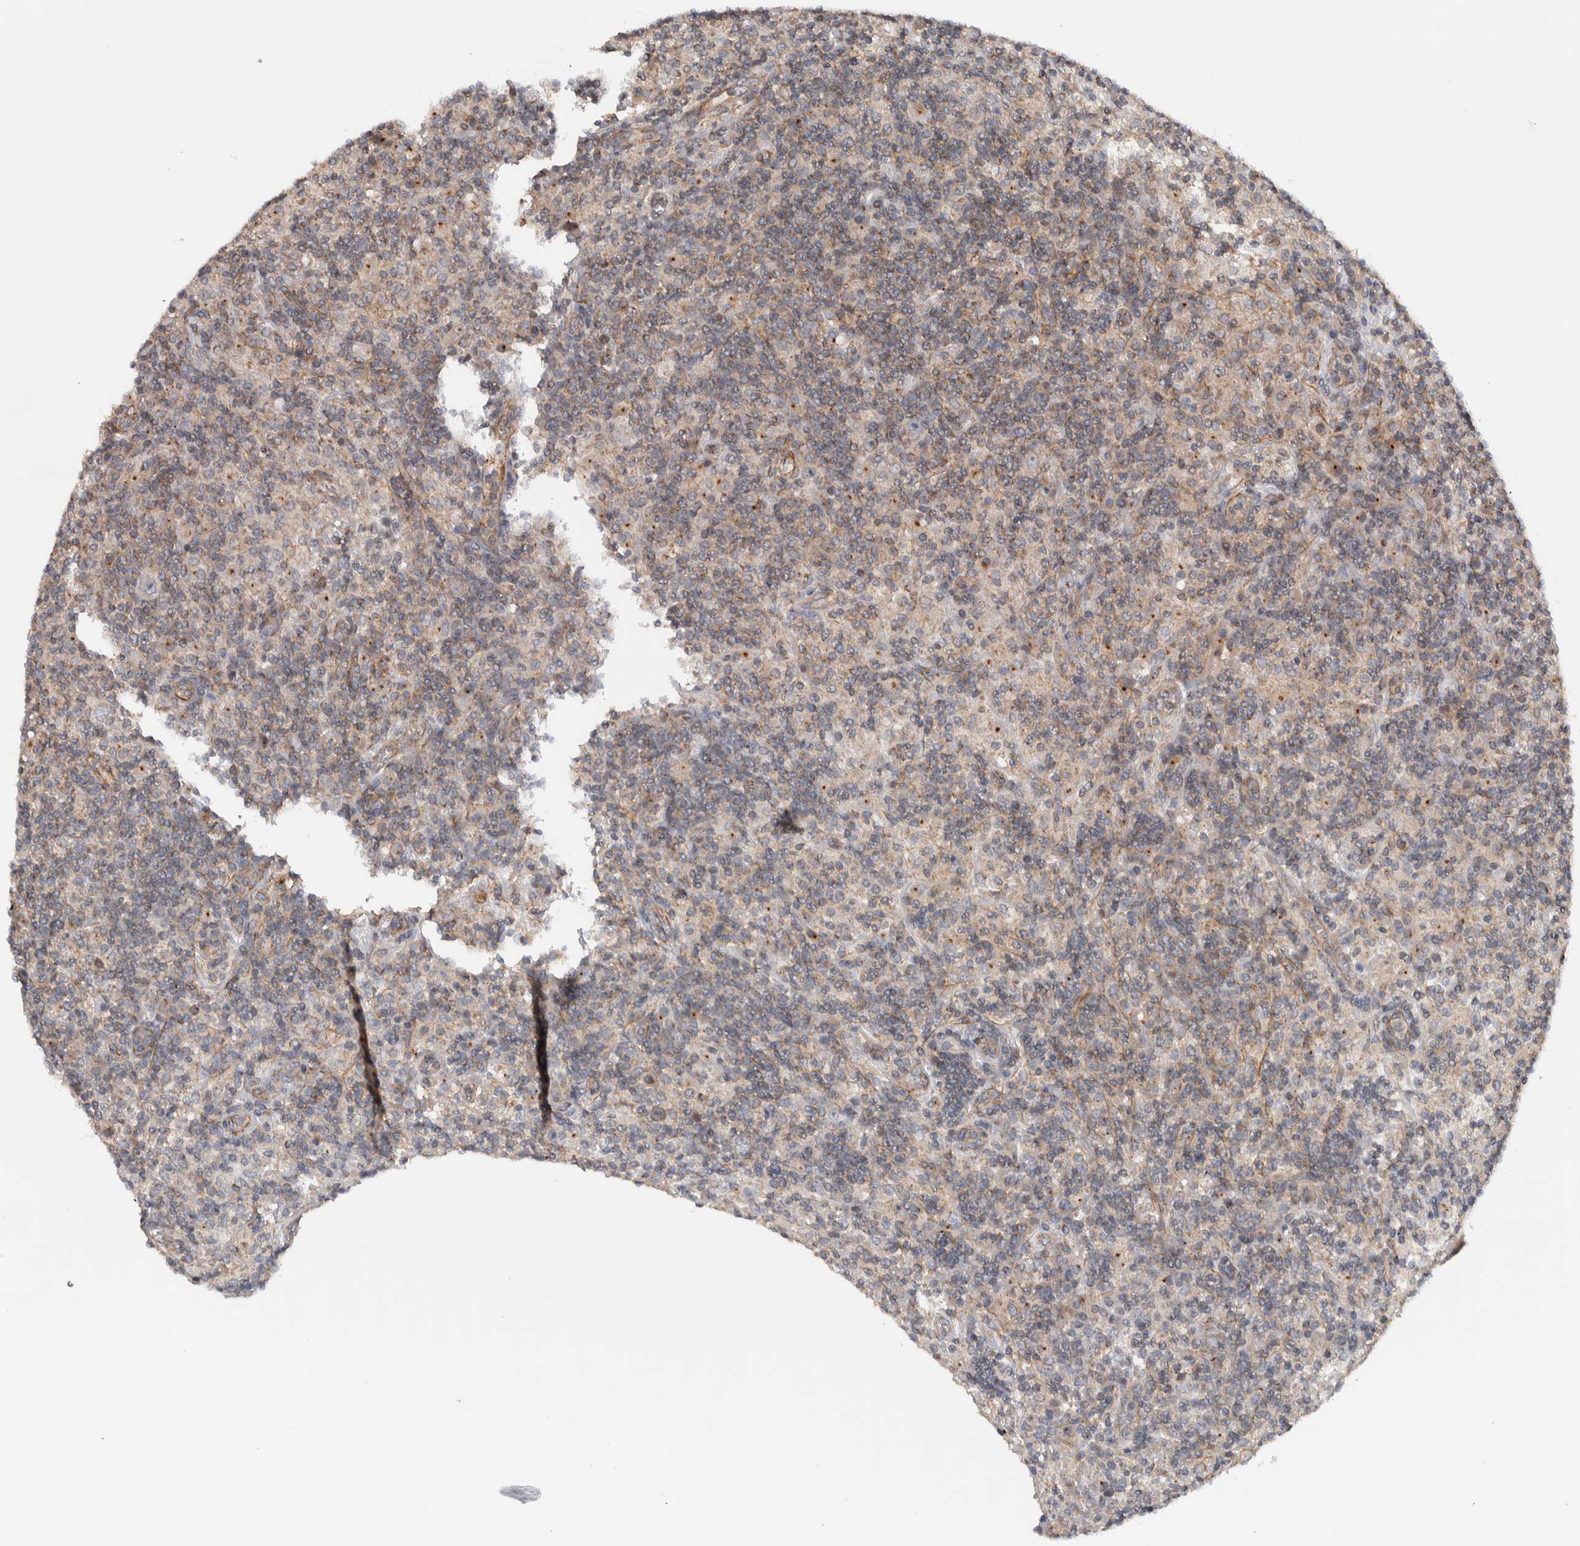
{"staining": {"intensity": "negative", "quantity": "none", "location": "none"}, "tissue": "lymphoma", "cell_type": "Tumor cells", "image_type": "cancer", "snomed": [{"axis": "morphology", "description": "Hodgkin's disease, NOS"}, {"axis": "topography", "description": "Lymph node"}], "caption": "Tumor cells show no significant staining in Hodgkin's disease.", "gene": "CHMP4C", "patient": {"sex": "male", "age": 70}}